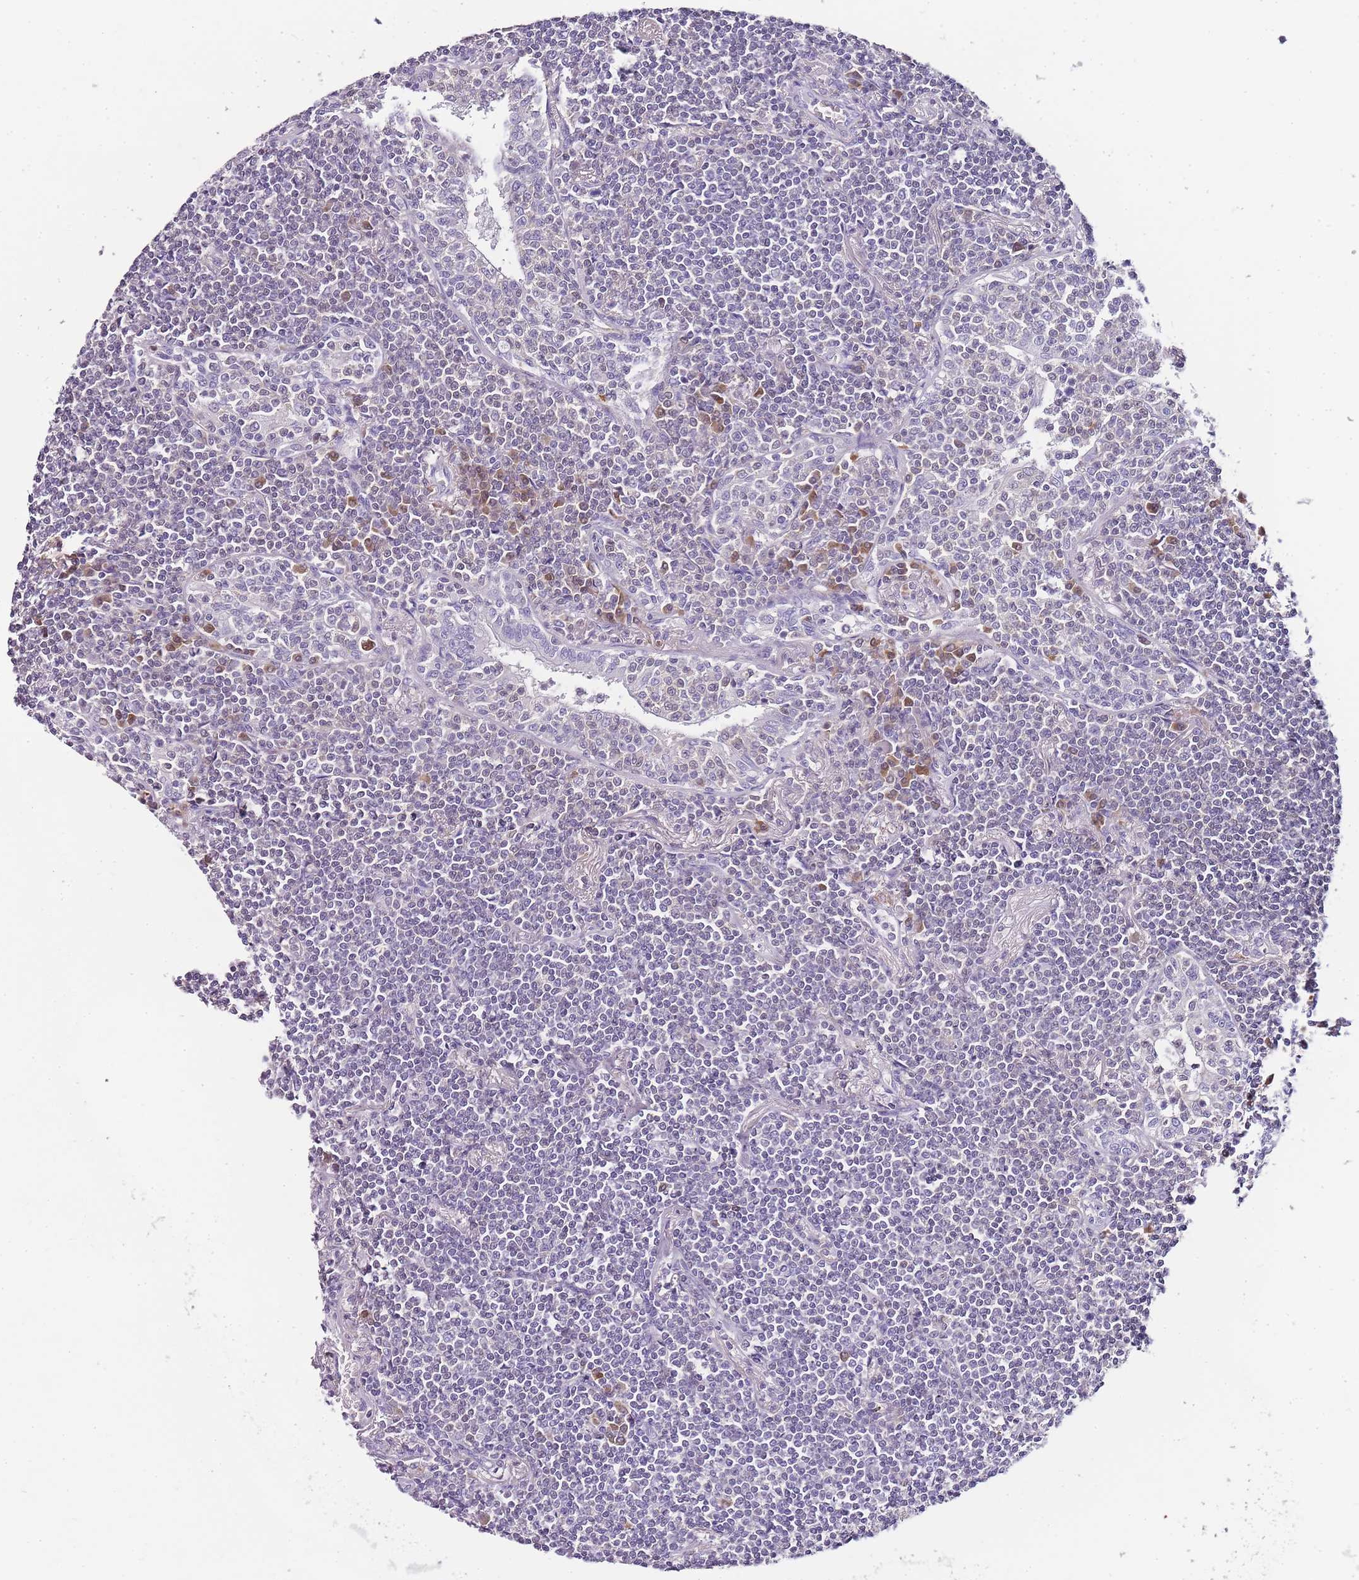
{"staining": {"intensity": "negative", "quantity": "none", "location": "none"}, "tissue": "lymphoma", "cell_type": "Tumor cells", "image_type": "cancer", "snomed": [{"axis": "morphology", "description": "Malignant lymphoma, non-Hodgkin's type, Low grade"}, {"axis": "topography", "description": "Lung"}], "caption": "High power microscopy histopathology image of an immunohistochemistry (IHC) photomicrograph of lymphoma, revealing no significant expression in tumor cells.", "gene": "ZBP1", "patient": {"sex": "female", "age": 71}}